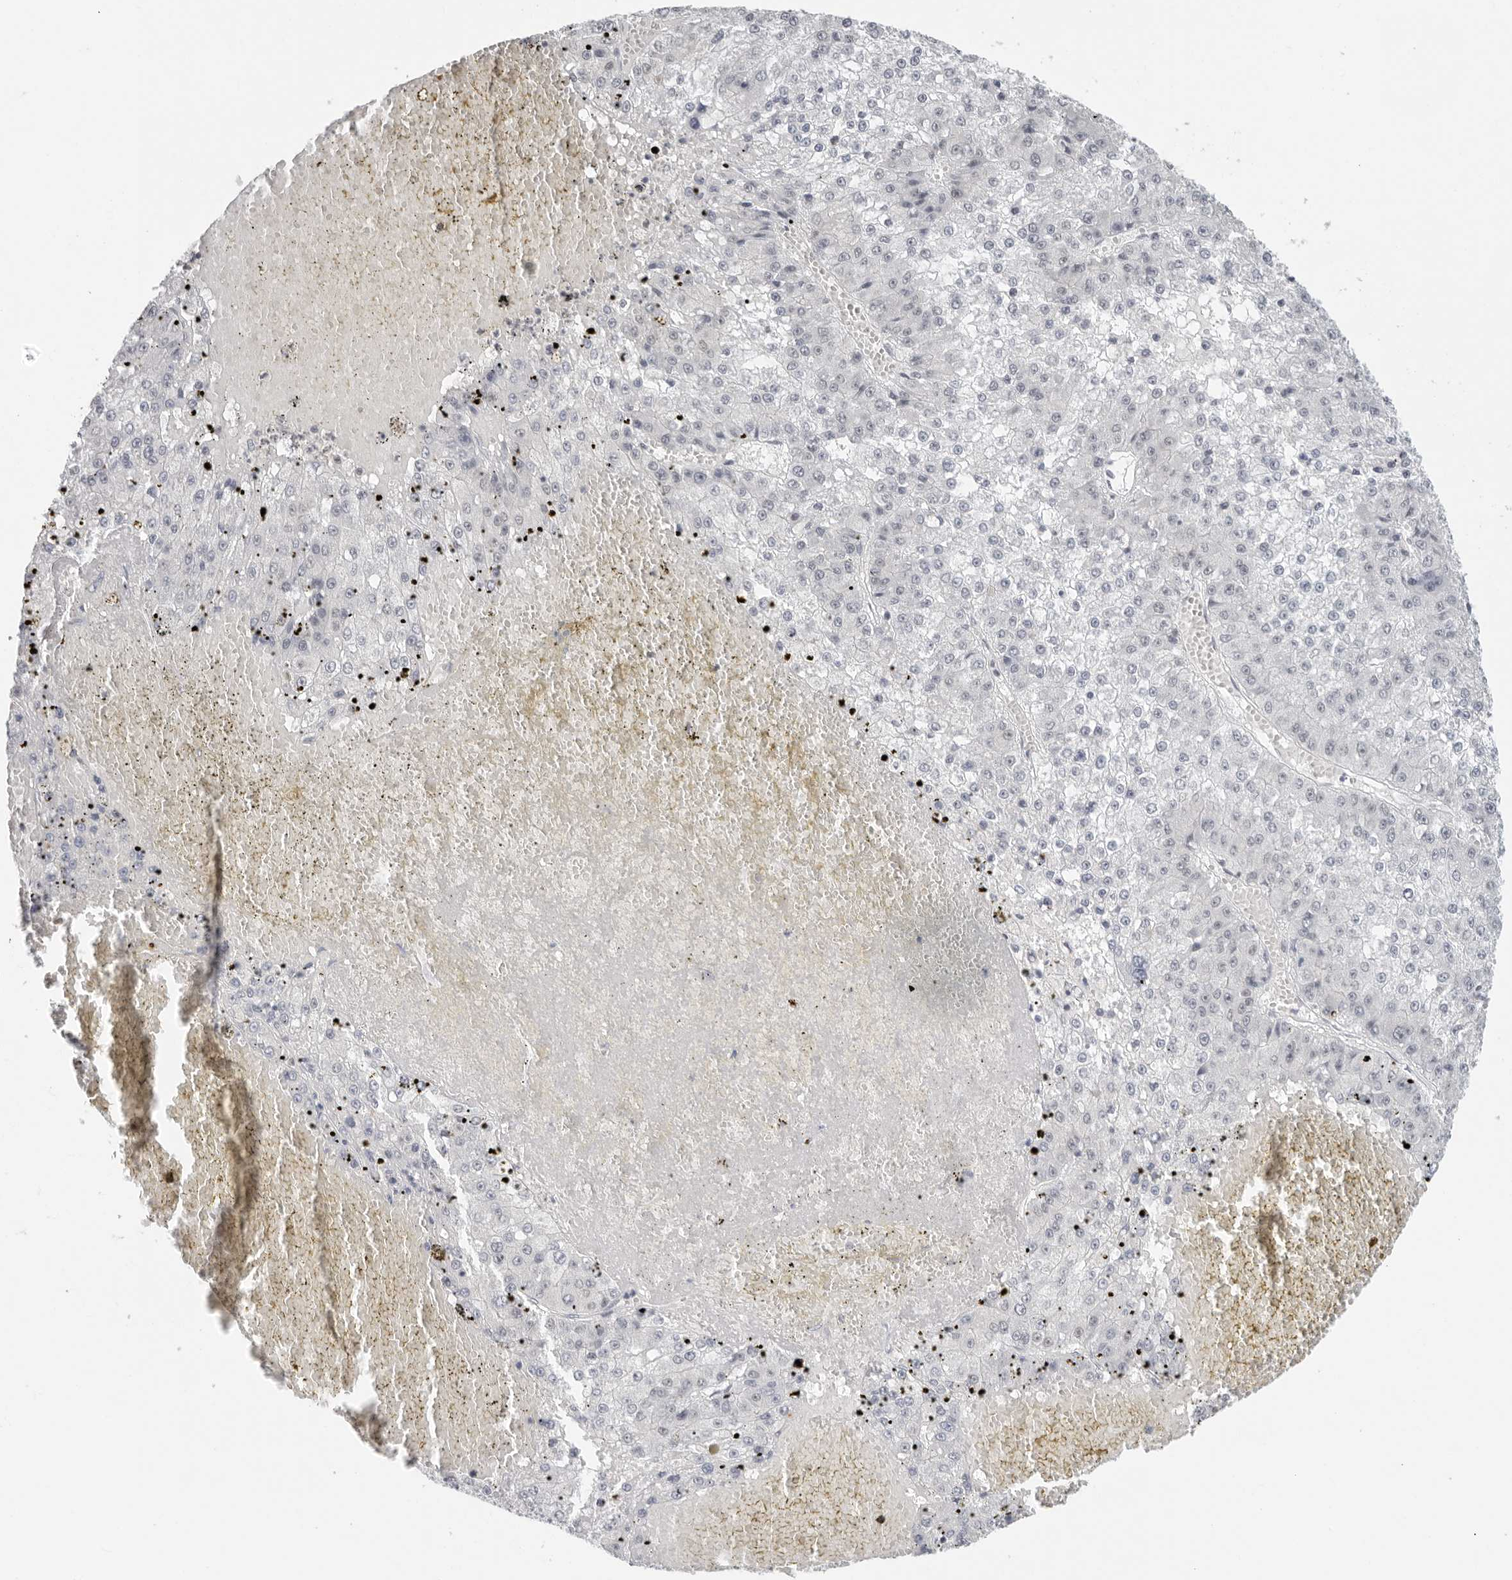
{"staining": {"intensity": "negative", "quantity": "none", "location": "none"}, "tissue": "liver cancer", "cell_type": "Tumor cells", "image_type": "cancer", "snomed": [{"axis": "morphology", "description": "Carcinoma, Hepatocellular, NOS"}, {"axis": "topography", "description": "Liver"}], "caption": "The IHC image has no significant staining in tumor cells of liver cancer tissue. The staining was performed using DAB to visualize the protein expression in brown, while the nuclei were stained in blue with hematoxylin (Magnification: 20x).", "gene": "FLG2", "patient": {"sex": "female", "age": 73}}